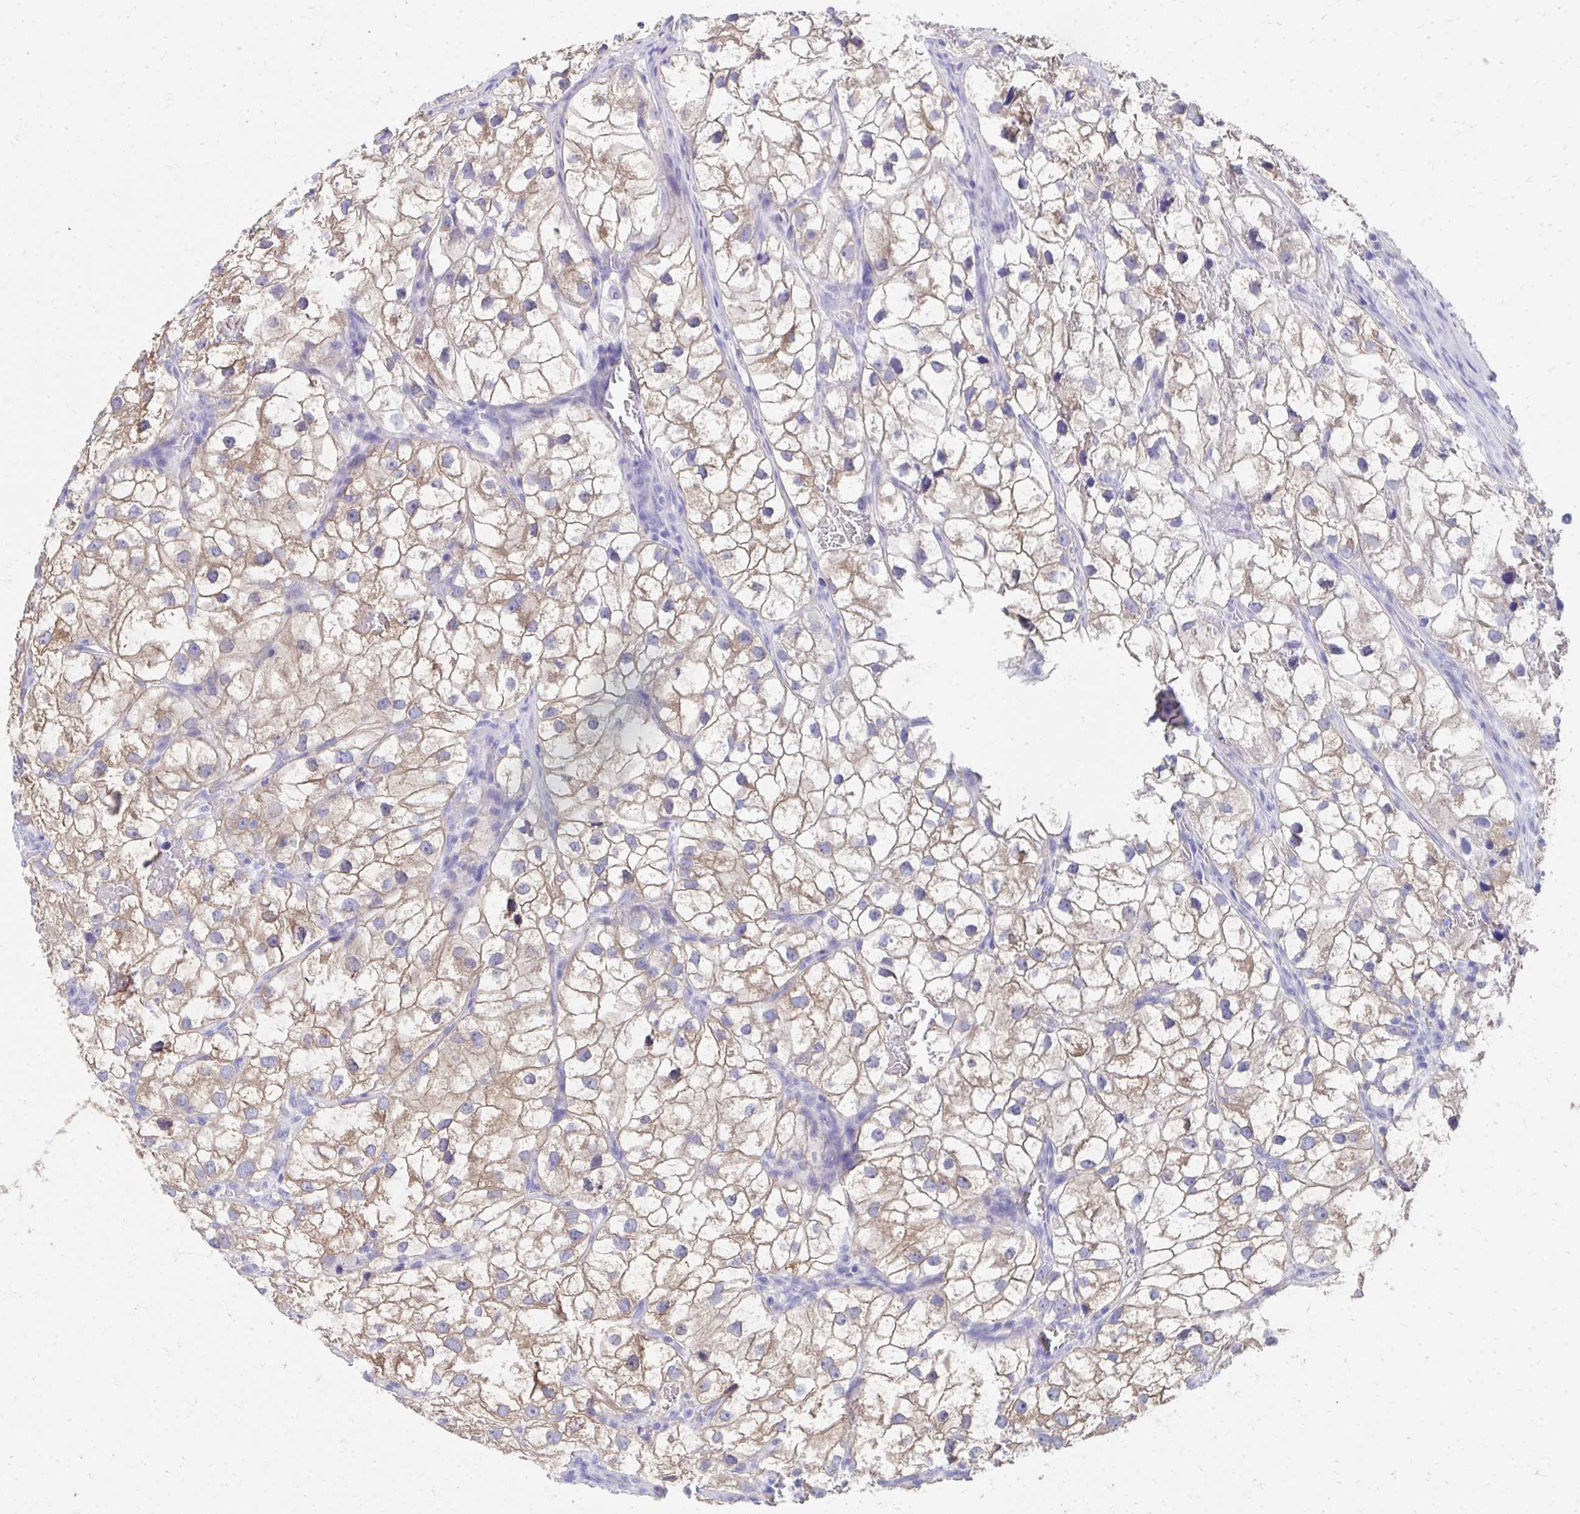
{"staining": {"intensity": "weak", "quantity": "25%-75%", "location": "cytoplasmic/membranous"}, "tissue": "renal cancer", "cell_type": "Tumor cells", "image_type": "cancer", "snomed": [{"axis": "morphology", "description": "Adenocarcinoma, NOS"}, {"axis": "topography", "description": "Kidney"}], "caption": "The histopathology image exhibits immunohistochemical staining of renal adenocarcinoma. There is weak cytoplasmic/membranous expression is identified in approximately 25%-75% of tumor cells.", "gene": "HGD", "patient": {"sex": "male", "age": 59}}